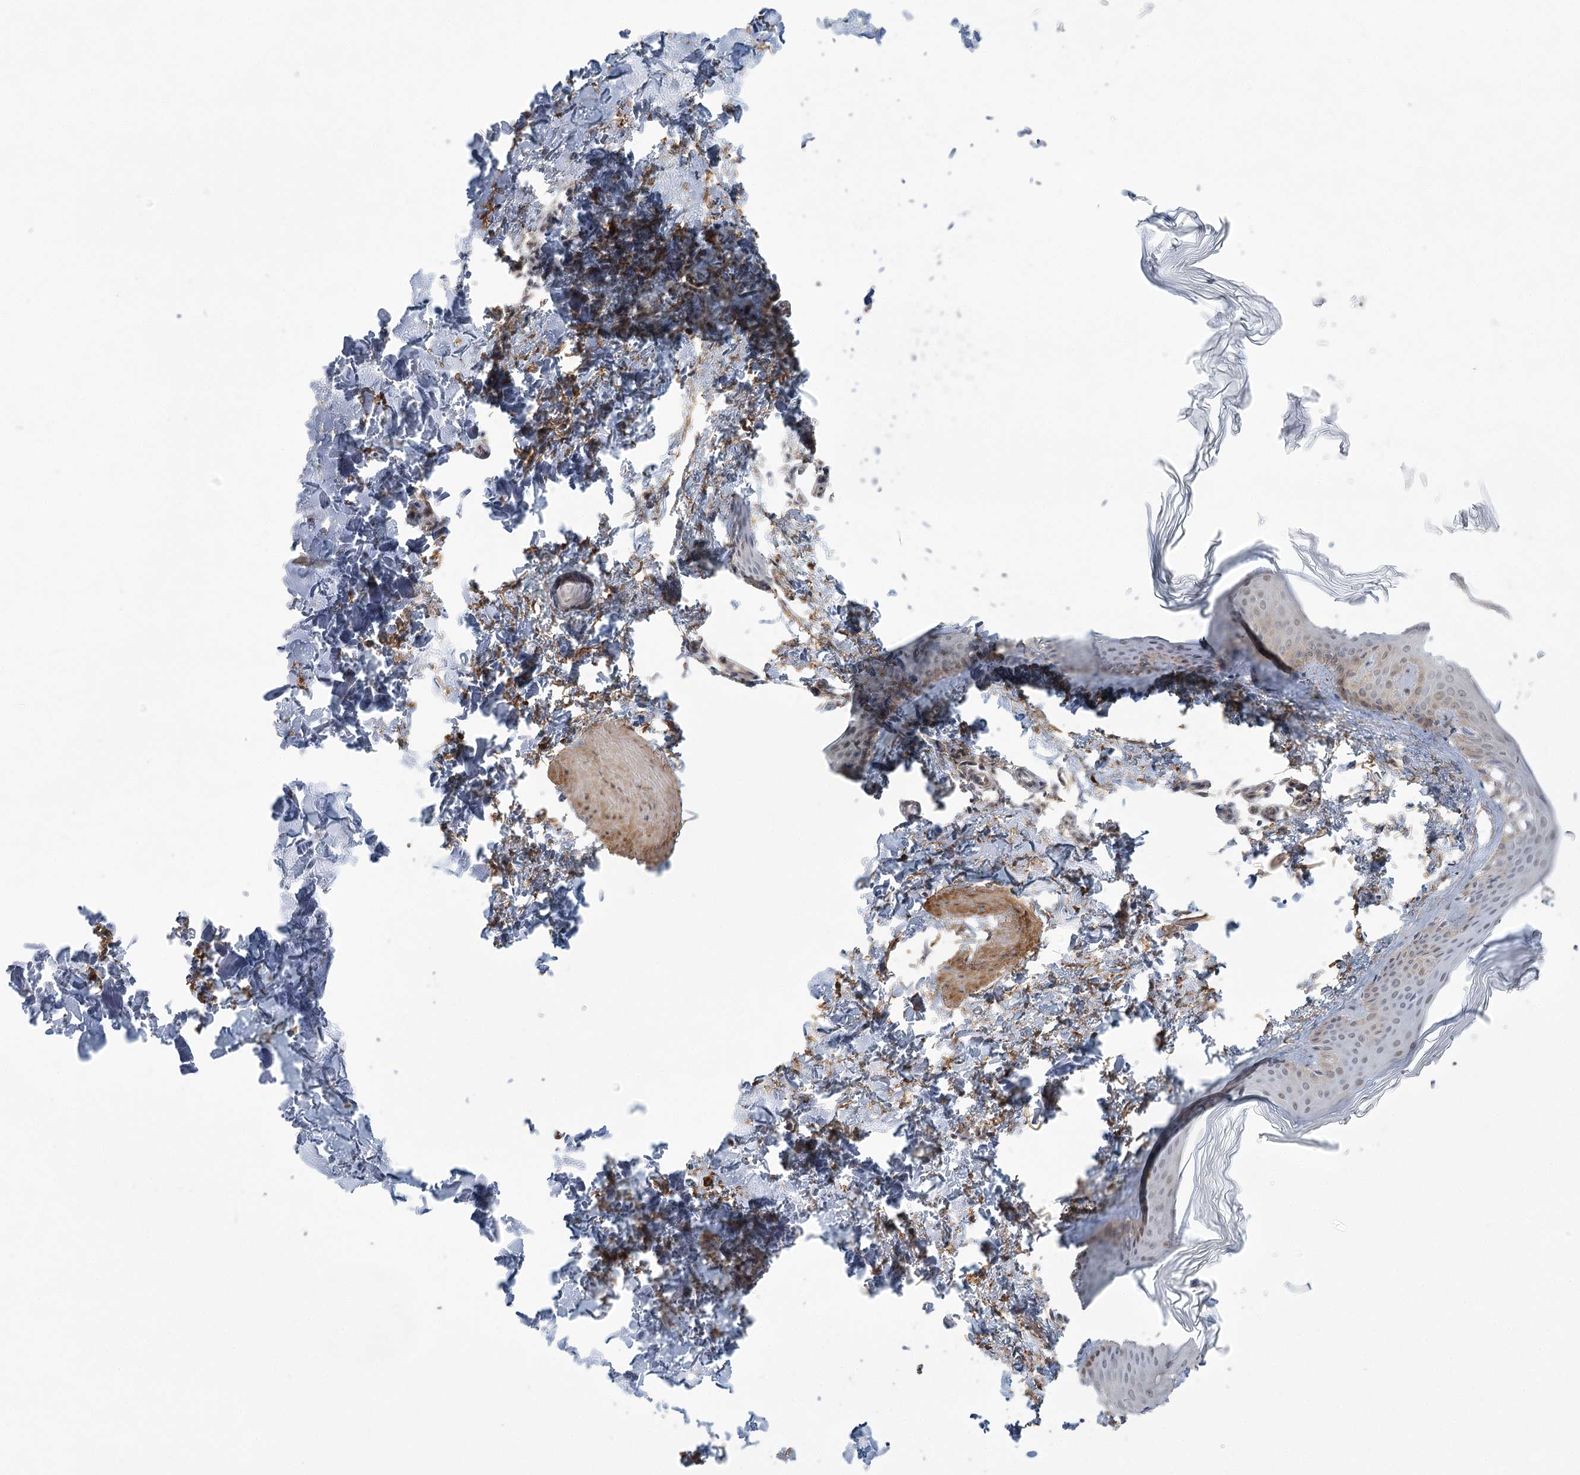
{"staining": {"intensity": "negative", "quantity": "none", "location": "none"}, "tissue": "skin", "cell_type": "Fibroblasts", "image_type": "normal", "snomed": [{"axis": "morphology", "description": "Normal tissue, NOS"}, {"axis": "topography", "description": "Skin"}], "caption": "Immunohistochemistry micrograph of benign skin: human skin stained with DAB reveals no significant protein staining in fibroblasts.", "gene": "MED28", "patient": {"sex": "female", "age": 27}}